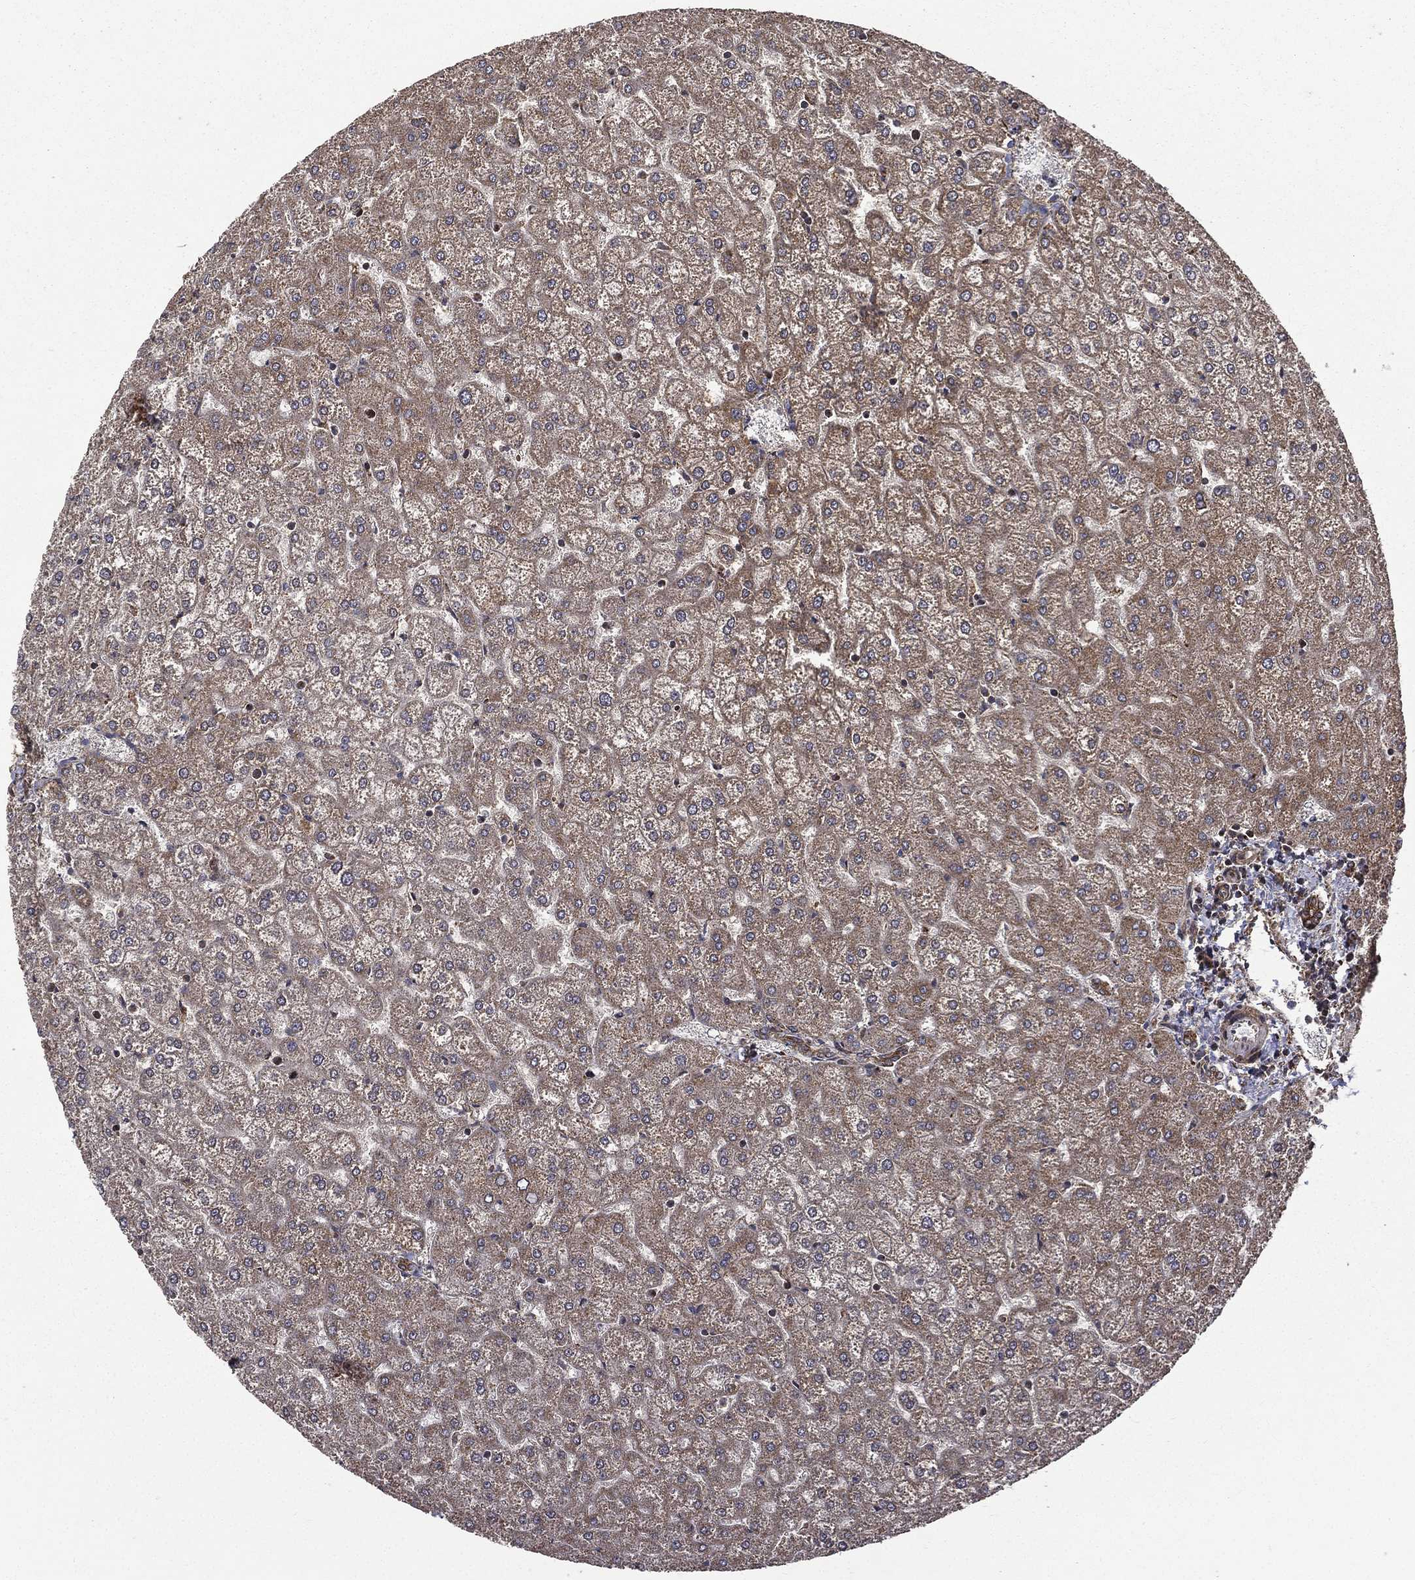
{"staining": {"intensity": "moderate", "quantity": ">75%", "location": "cytoplasmic/membranous"}, "tissue": "liver", "cell_type": "Cholangiocytes", "image_type": "normal", "snomed": [{"axis": "morphology", "description": "Normal tissue, NOS"}, {"axis": "topography", "description": "Liver"}], "caption": "Immunohistochemical staining of unremarkable liver shows medium levels of moderate cytoplasmic/membranous staining in approximately >75% of cholangiocytes.", "gene": "GIMAP6", "patient": {"sex": "female", "age": 32}}